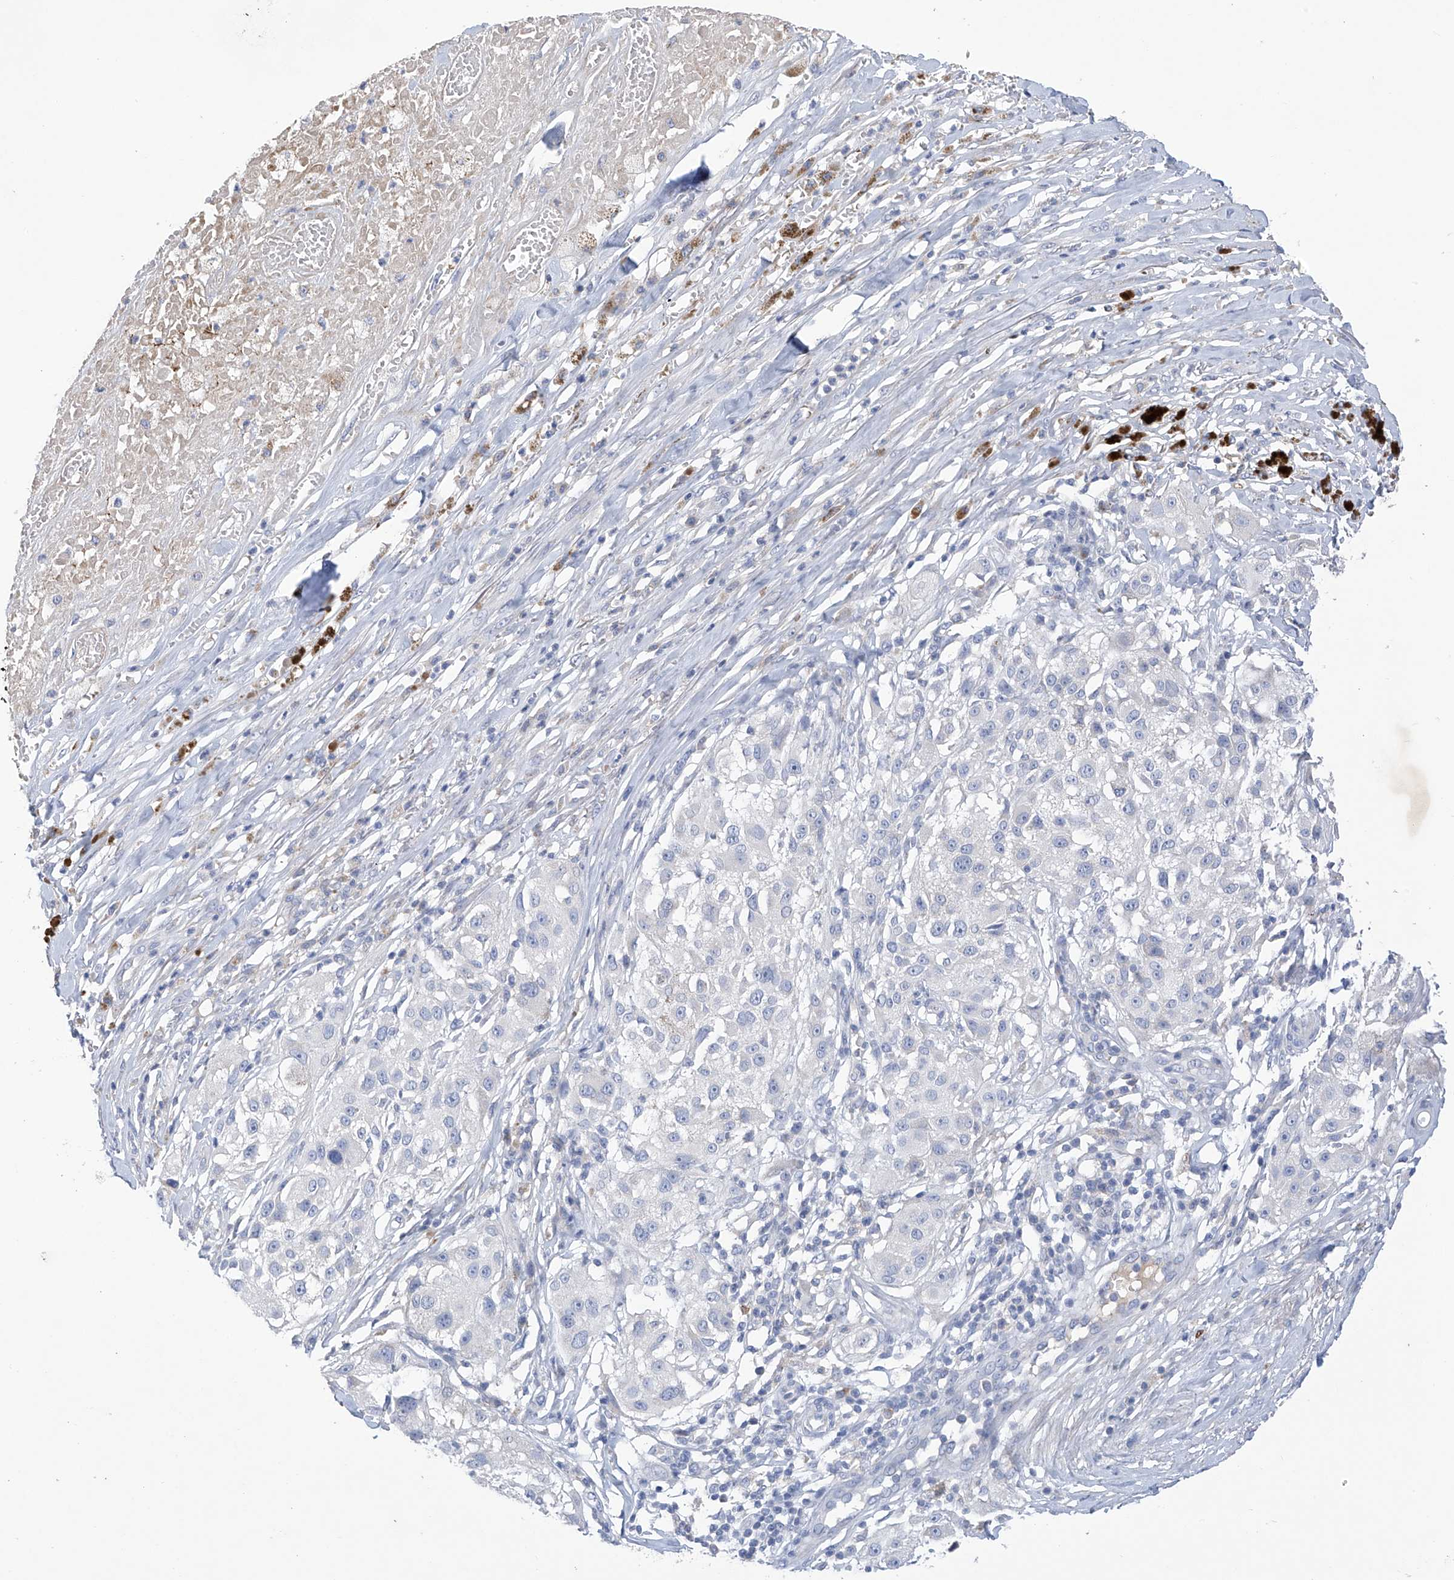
{"staining": {"intensity": "negative", "quantity": "none", "location": "none"}, "tissue": "melanoma", "cell_type": "Tumor cells", "image_type": "cancer", "snomed": [{"axis": "morphology", "description": "Necrosis, NOS"}, {"axis": "morphology", "description": "Malignant melanoma, NOS"}, {"axis": "topography", "description": "Skin"}], "caption": "Tumor cells show no significant protein staining in malignant melanoma.", "gene": "SLCO4A1", "patient": {"sex": "female", "age": 87}}